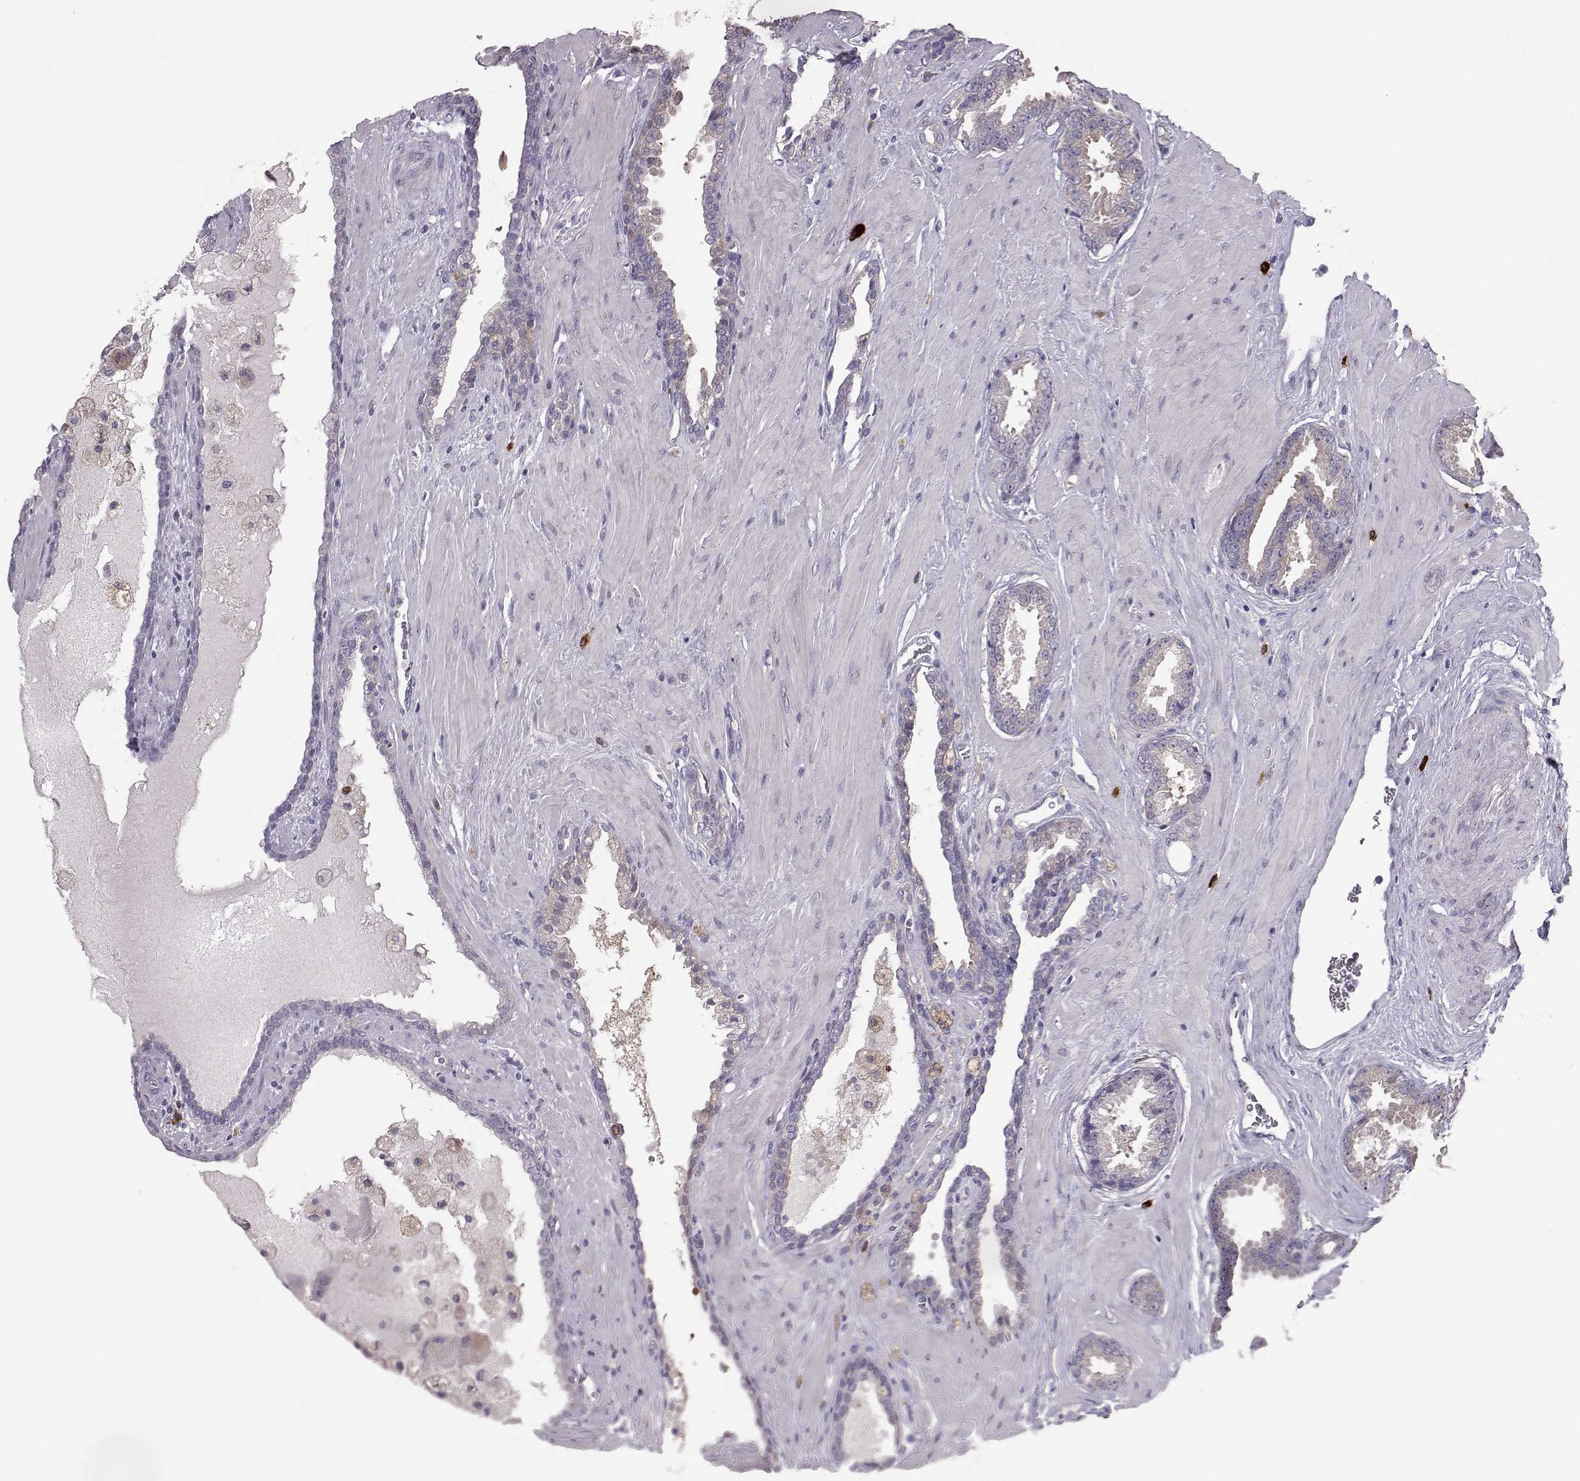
{"staining": {"intensity": "negative", "quantity": "none", "location": "none"}, "tissue": "prostate cancer", "cell_type": "Tumor cells", "image_type": "cancer", "snomed": [{"axis": "morphology", "description": "Adenocarcinoma, Low grade"}, {"axis": "topography", "description": "Prostate"}], "caption": "Photomicrograph shows no significant protein staining in tumor cells of prostate cancer (low-grade adenocarcinoma). The staining is performed using DAB (3,3'-diaminobenzidine) brown chromogen with nuclei counter-stained in using hematoxylin.", "gene": "ADGRG5", "patient": {"sex": "male", "age": 62}}